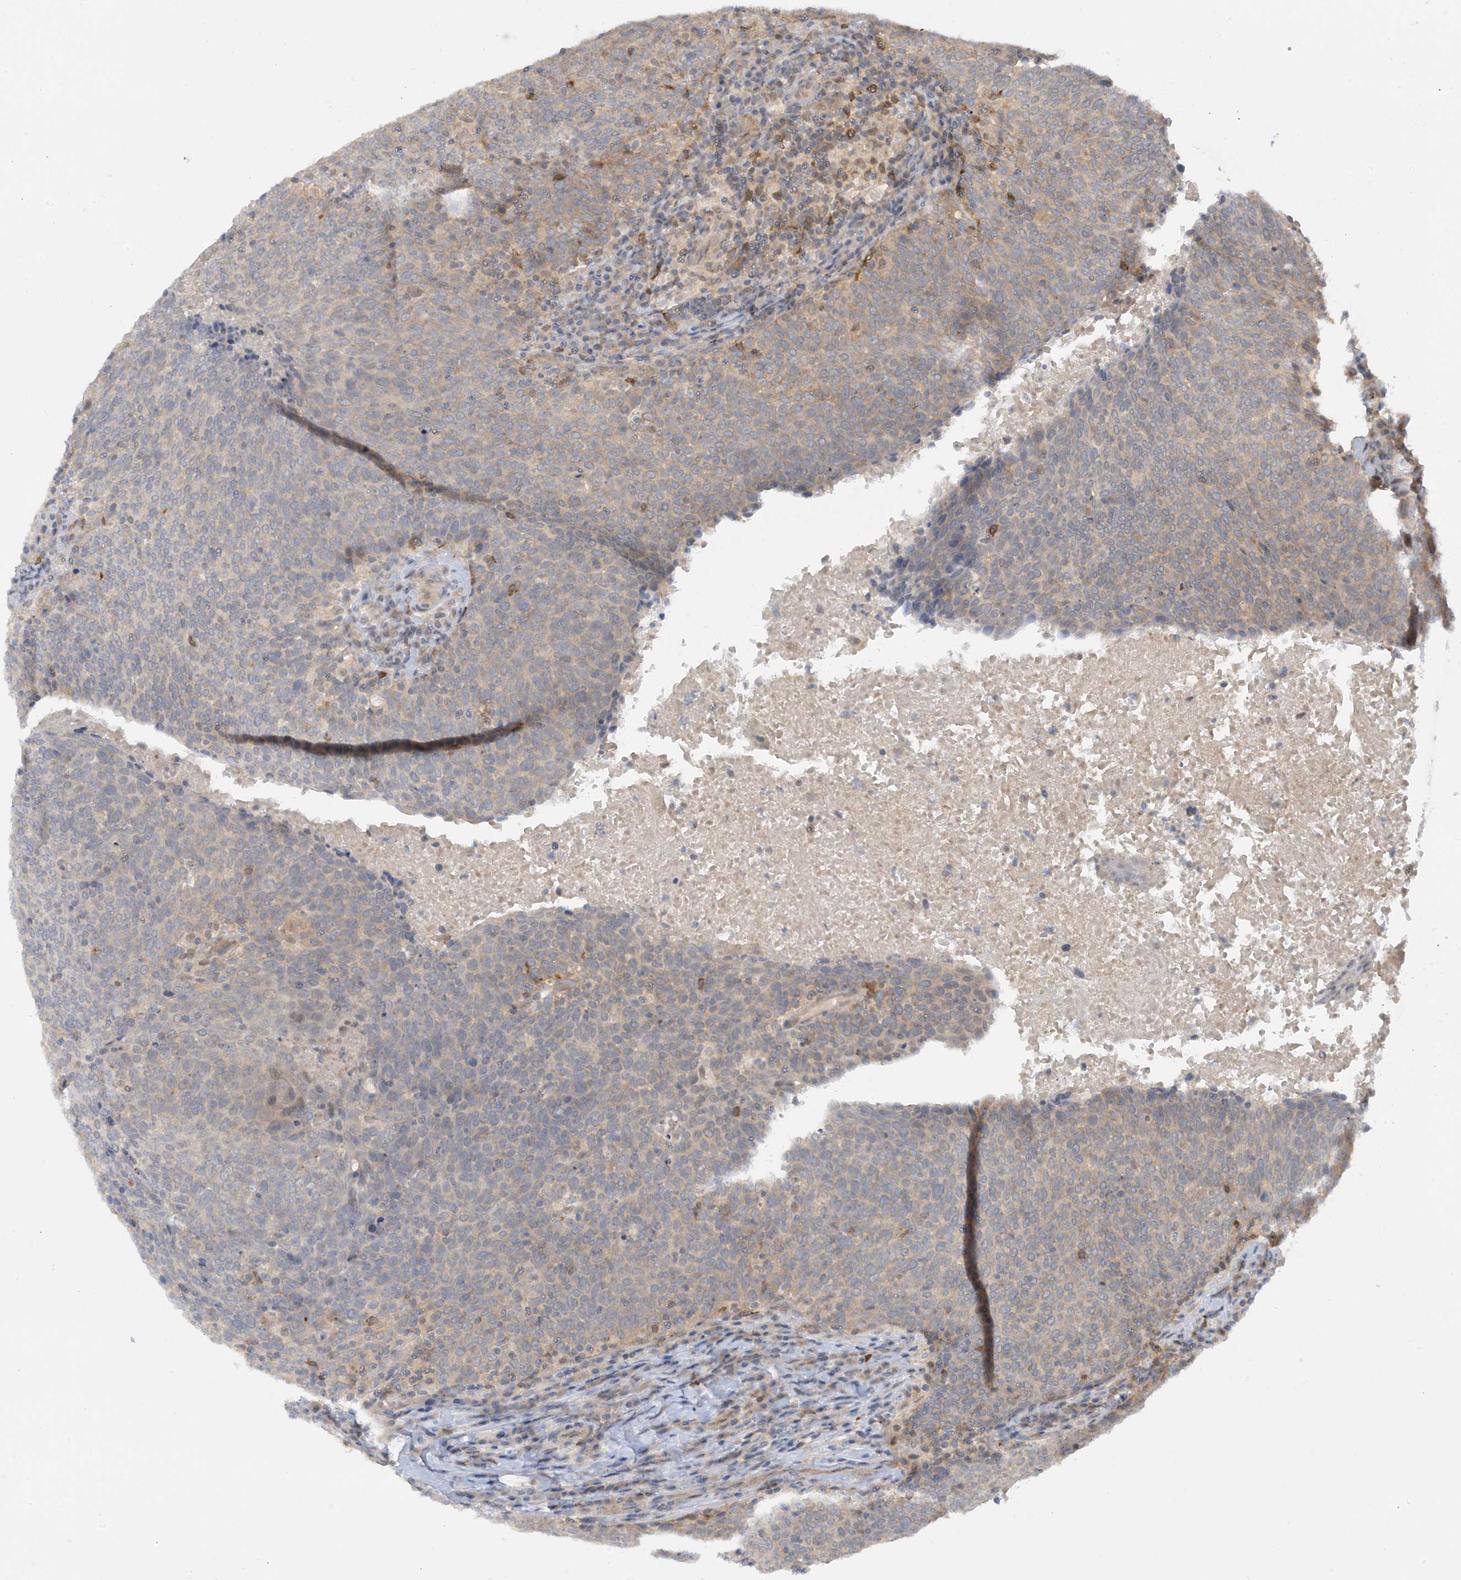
{"staining": {"intensity": "weak", "quantity": "<25%", "location": "cytoplasmic/membranous"}, "tissue": "head and neck cancer", "cell_type": "Tumor cells", "image_type": "cancer", "snomed": [{"axis": "morphology", "description": "Squamous cell carcinoma, NOS"}, {"axis": "morphology", "description": "Squamous cell carcinoma, metastatic, NOS"}, {"axis": "topography", "description": "Lymph node"}, {"axis": "topography", "description": "Head-Neck"}], "caption": "Head and neck metastatic squamous cell carcinoma was stained to show a protein in brown. There is no significant expression in tumor cells.", "gene": "WDR26", "patient": {"sex": "male", "age": 62}}